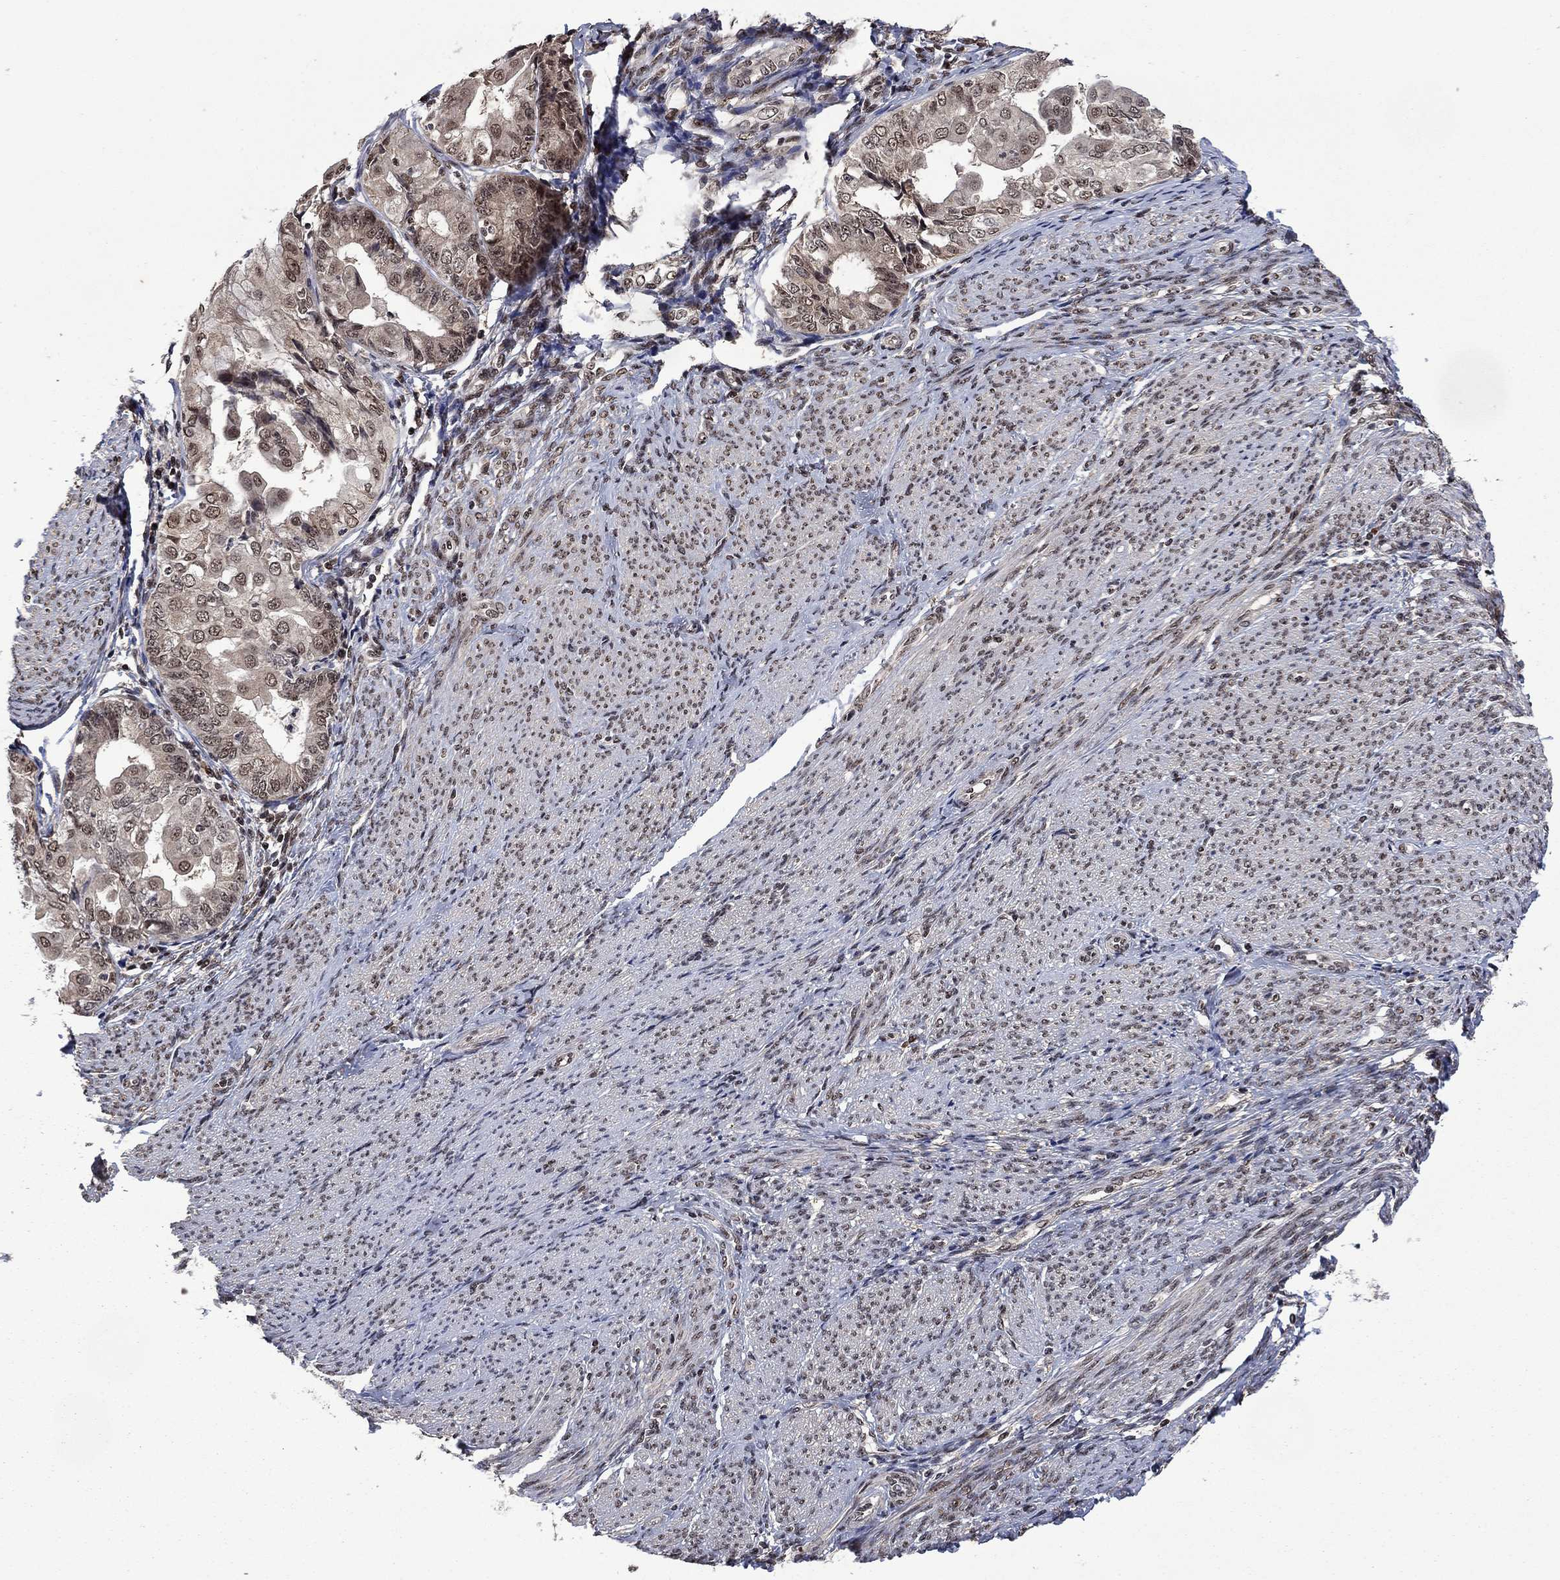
{"staining": {"intensity": "weak", "quantity": "25%-75%", "location": "cytoplasmic/membranous,nuclear"}, "tissue": "endometrial cancer", "cell_type": "Tumor cells", "image_type": "cancer", "snomed": [{"axis": "morphology", "description": "Adenocarcinoma, NOS"}, {"axis": "topography", "description": "Endometrium"}], "caption": "Immunohistochemistry histopathology image of neoplastic tissue: human adenocarcinoma (endometrial) stained using immunohistochemistry (IHC) reveals low levels of weak protein expression localized specifically in the cytoplasmic/membranous and nuclear of tumor cells, appearing as a cytoplasmic/membranous and nuclear brown color.", "gene": "FBL", "patient": {"sex": "female", "age": 68}}